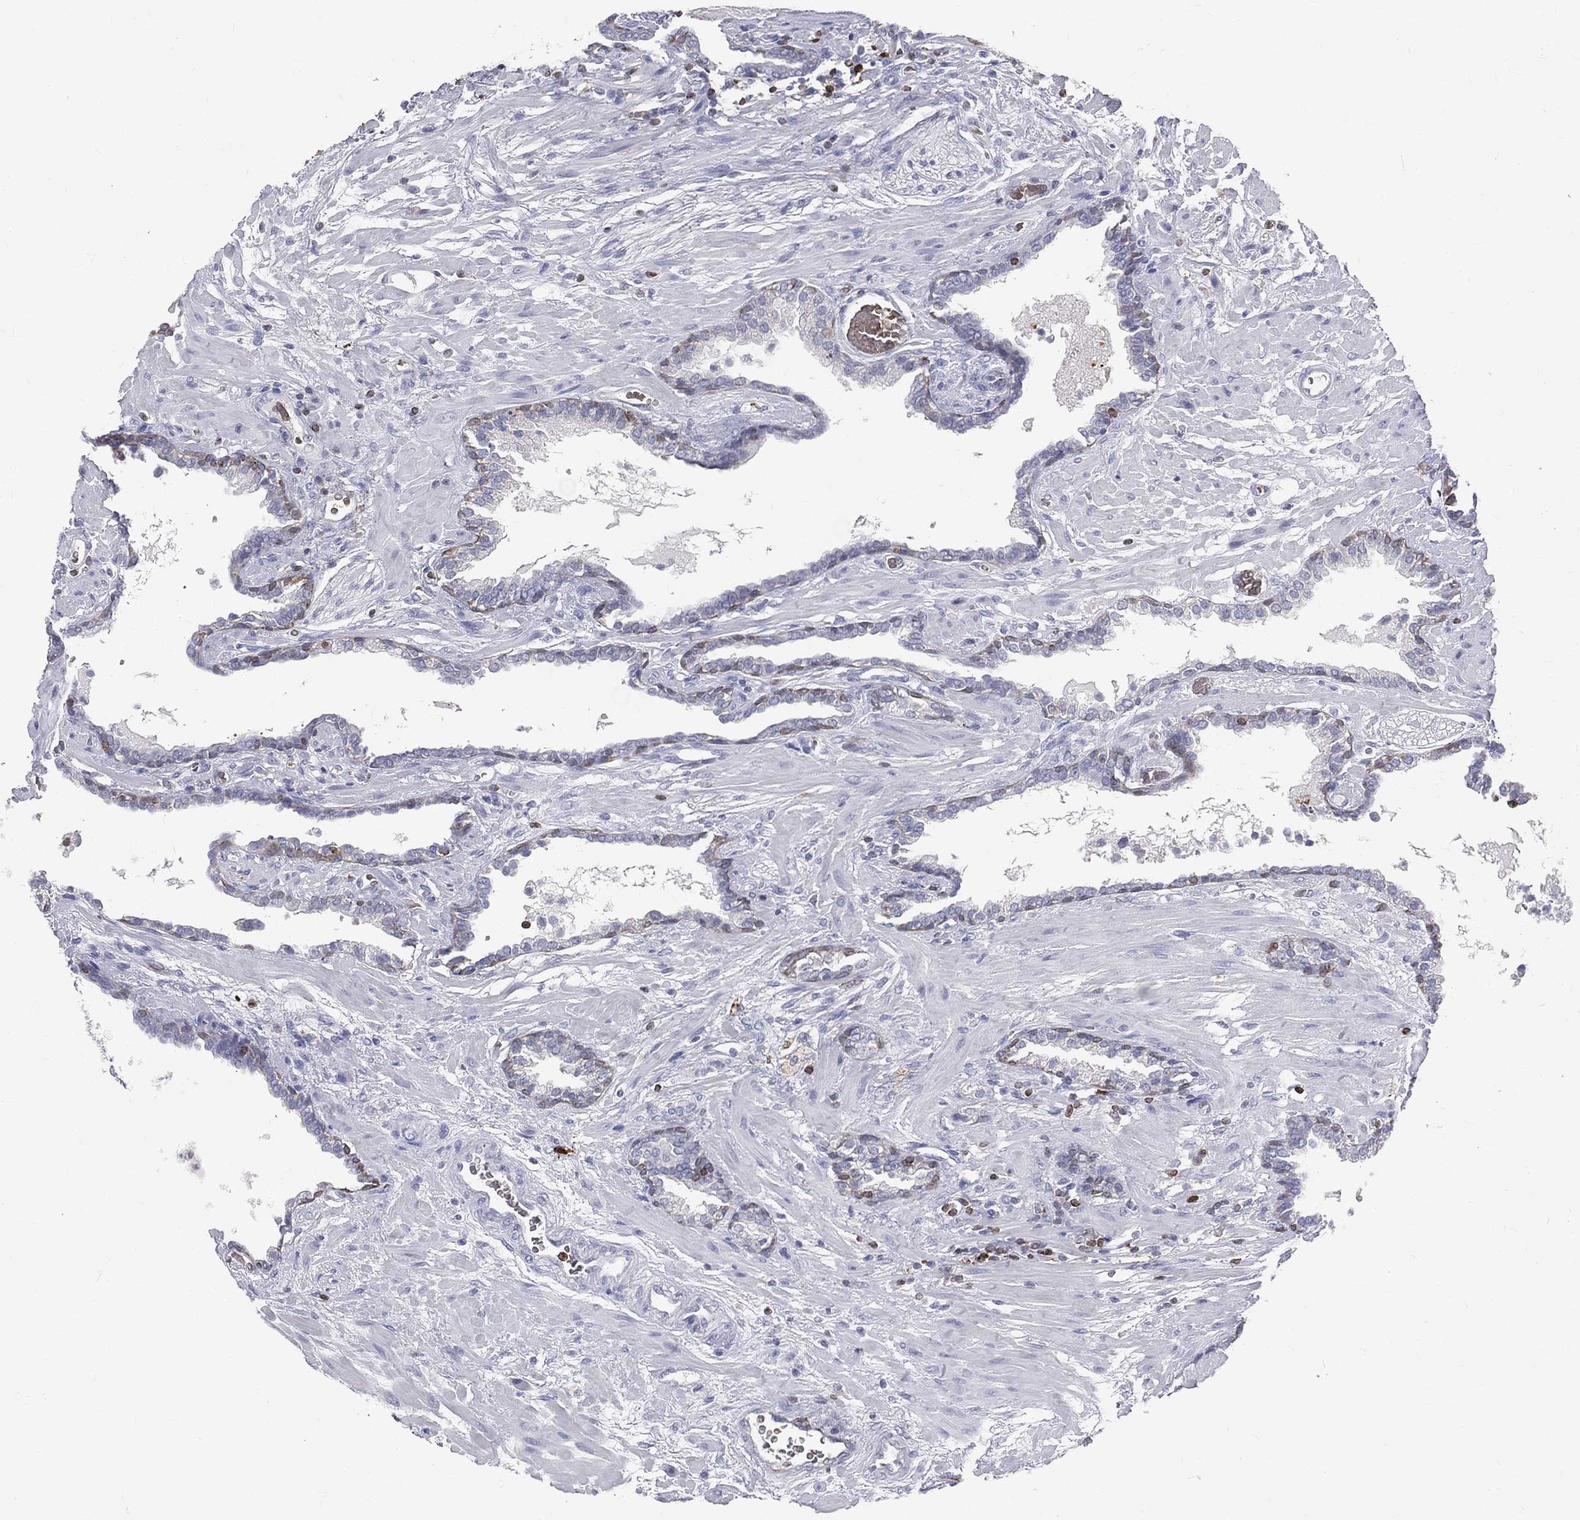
{"staining": {"intensity": "negative", "quantity": "none", "location": "none"}, "tissue": "prostate cancer", "cell_type": "Tumor cells", "image_type": "cancer", "snomed": [{"axis": "morphology", "description": "Adenocarcinoma, Low grade"}, {"axis": "topography", "description": "Prostate"}], "caption": "DAB immunohistochemical staining of prostate cancer (adenocarcinoma (low-grade)) reveals no significant staining in tumor cells.", "gene": "CTSW", "patient": {"sex": "male", "age": 69}}